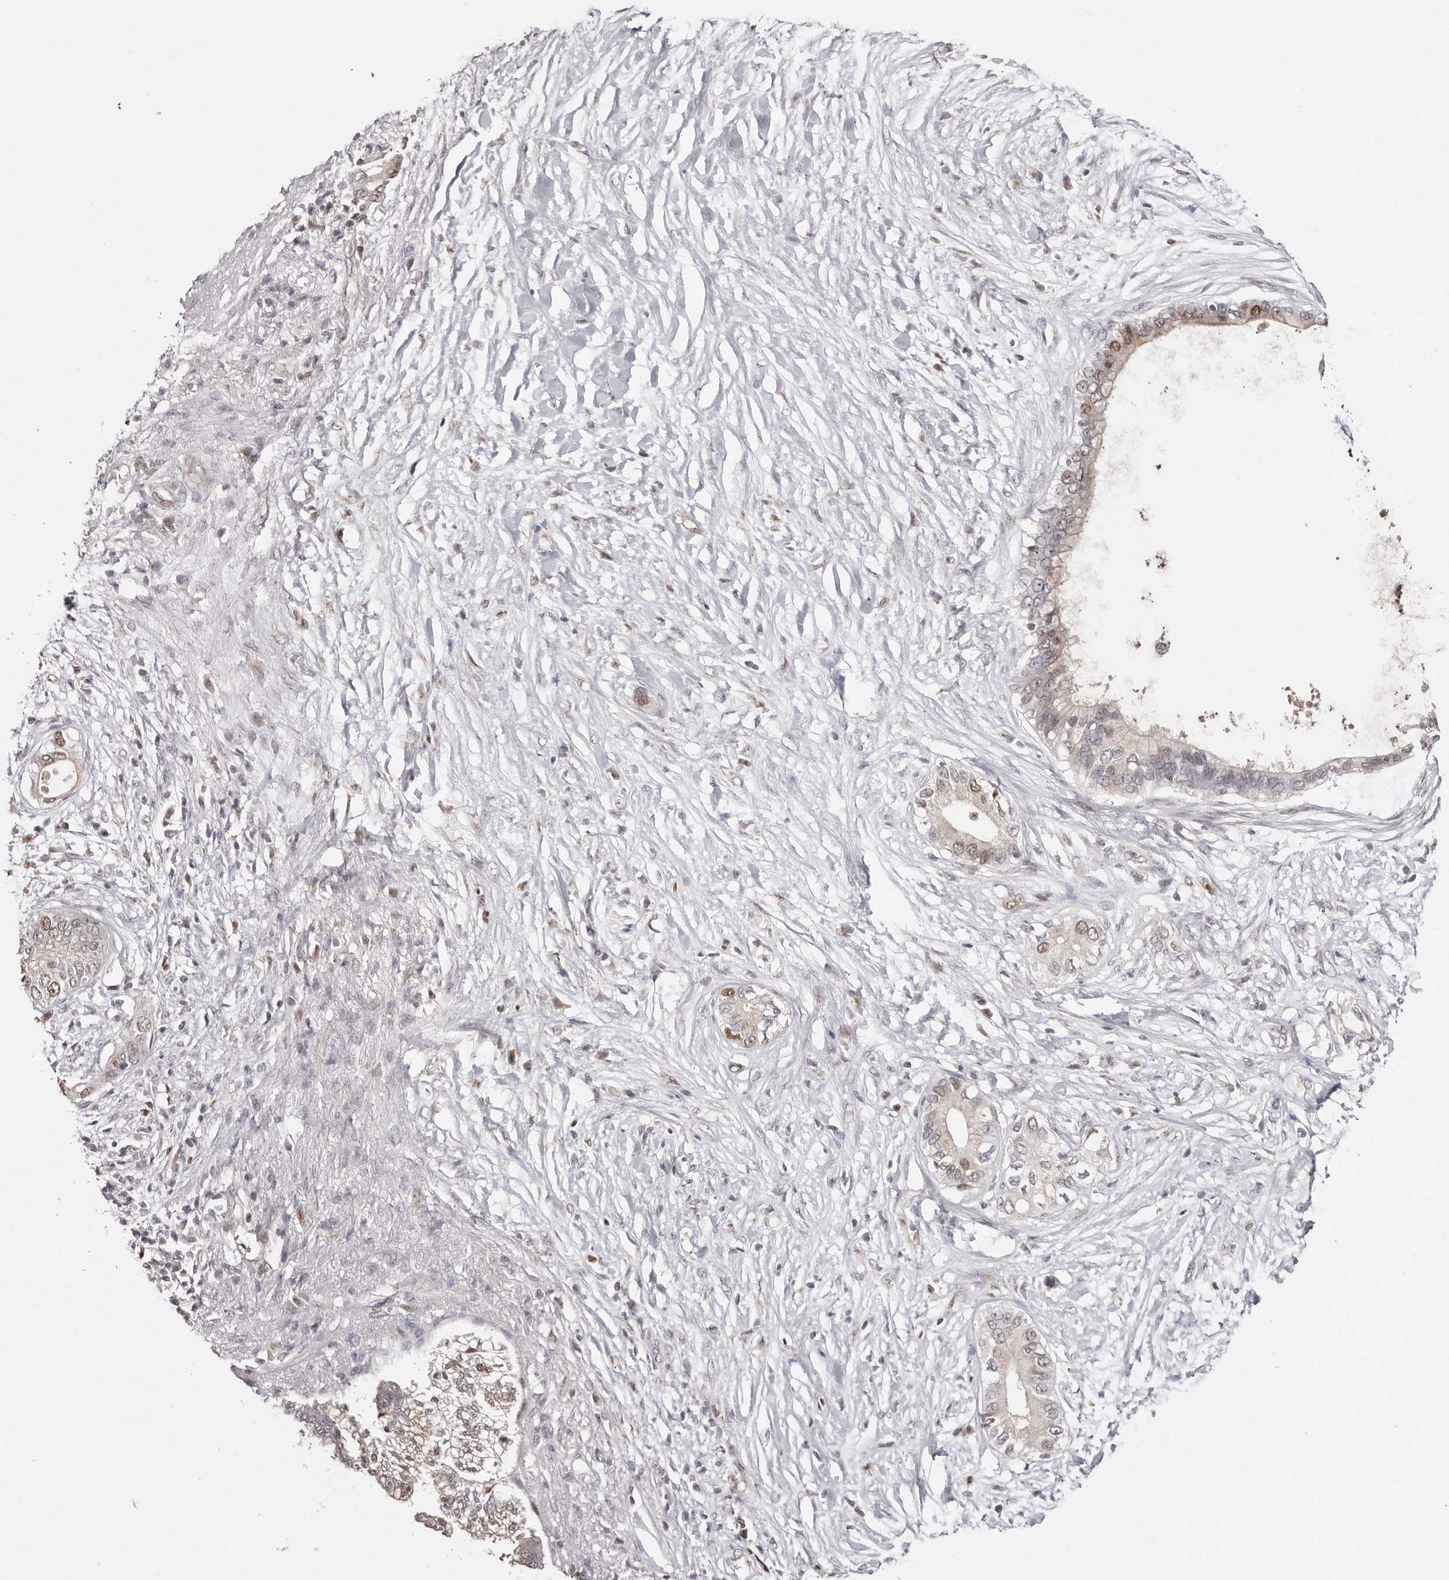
{"staining": {"intensity": "moderate", "quantity": "<25%", "location": "nuclear"}, "tissue": "pancreatic cancer", "cell_type": "Tumor cells", "image_type": "cancer", "snomed": [{"axis": "morphology", "description": "Normal tissue, NOS"}, {"axis": "morphology", "description": "Adenocarcinoma, NOS"}, {"axis": "topography", "description": "Pancreas"}, {"axis": "topography", "description": "Peripheral nerve tissue"}], "caption": "High-magnification brightfield microscopy of pancreatic cancer (adenocarcinoma) stained with DAB (3,3'-diaminobenzidine) (brown) and counterstained with hematoxylin (blue). tumor cells exhibit moderate nuclear positivity is present in about<25% of cells. Immunohistochemistry (ihc) stains the protein in brown and the nuclei are stained blue.", "gene": "KLF7", "patient": {"sex": "male", "age": 59}}